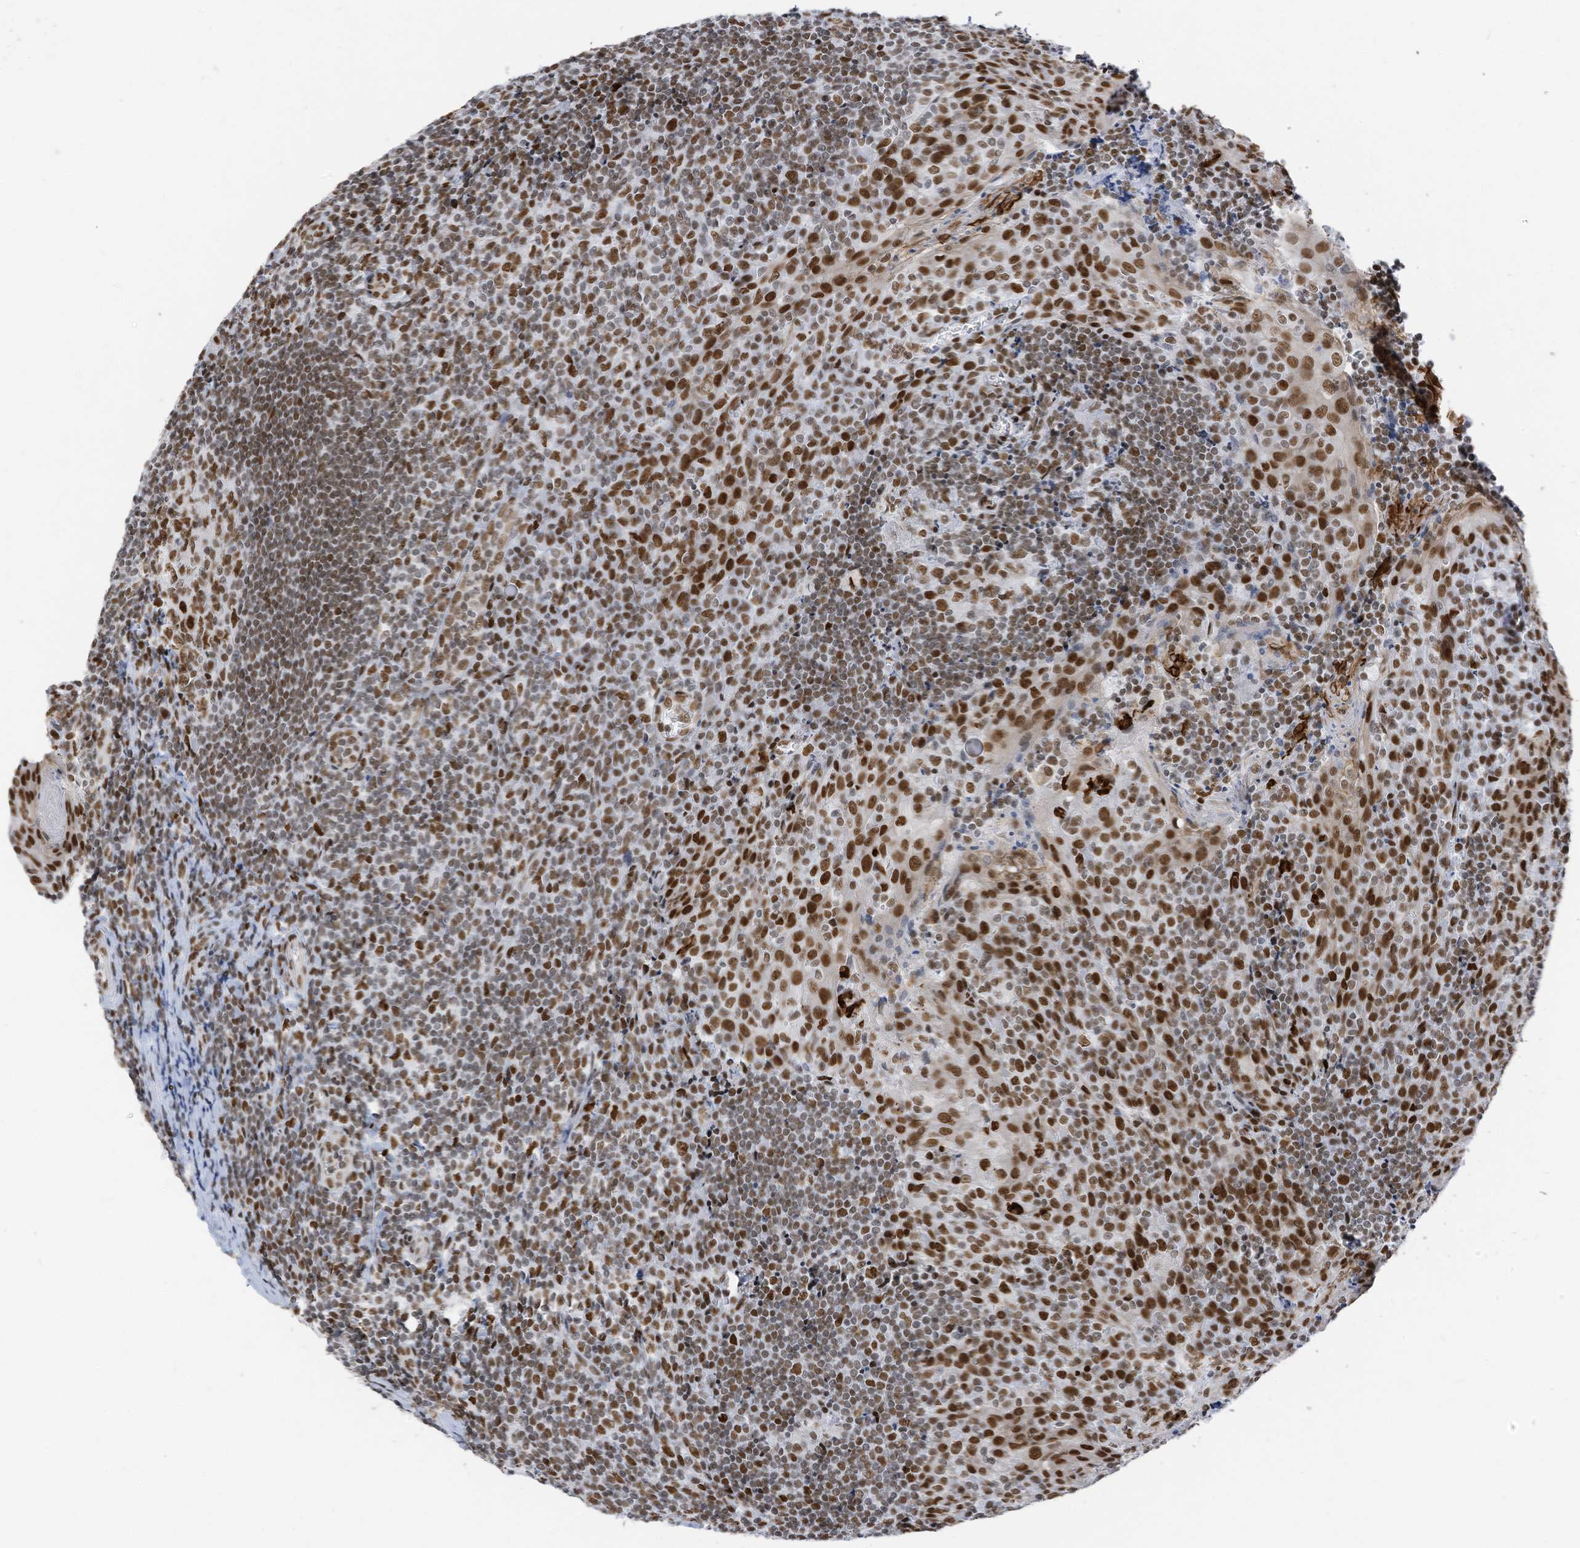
{"staining": {"intensity": "moderate", "quantity": ">75%", "location": "nuclear"}, "tissue": "tonsil", "cell_type": "Germinal center cells", "image_type": "normal", "snomed": [{"axis": "morphology", "description": "Normal tissue, NOS"}, {"axis": "topography", "description": "Tonsil"}], "caption": "Immunohistochemistry (IHC) (DAB) staining of normal human tonsil displays moderate nuclear protein expression in about >75% of germinal center cells.", "gene": "KHSRP", "patient": {"sex": "male", "age": 27}}